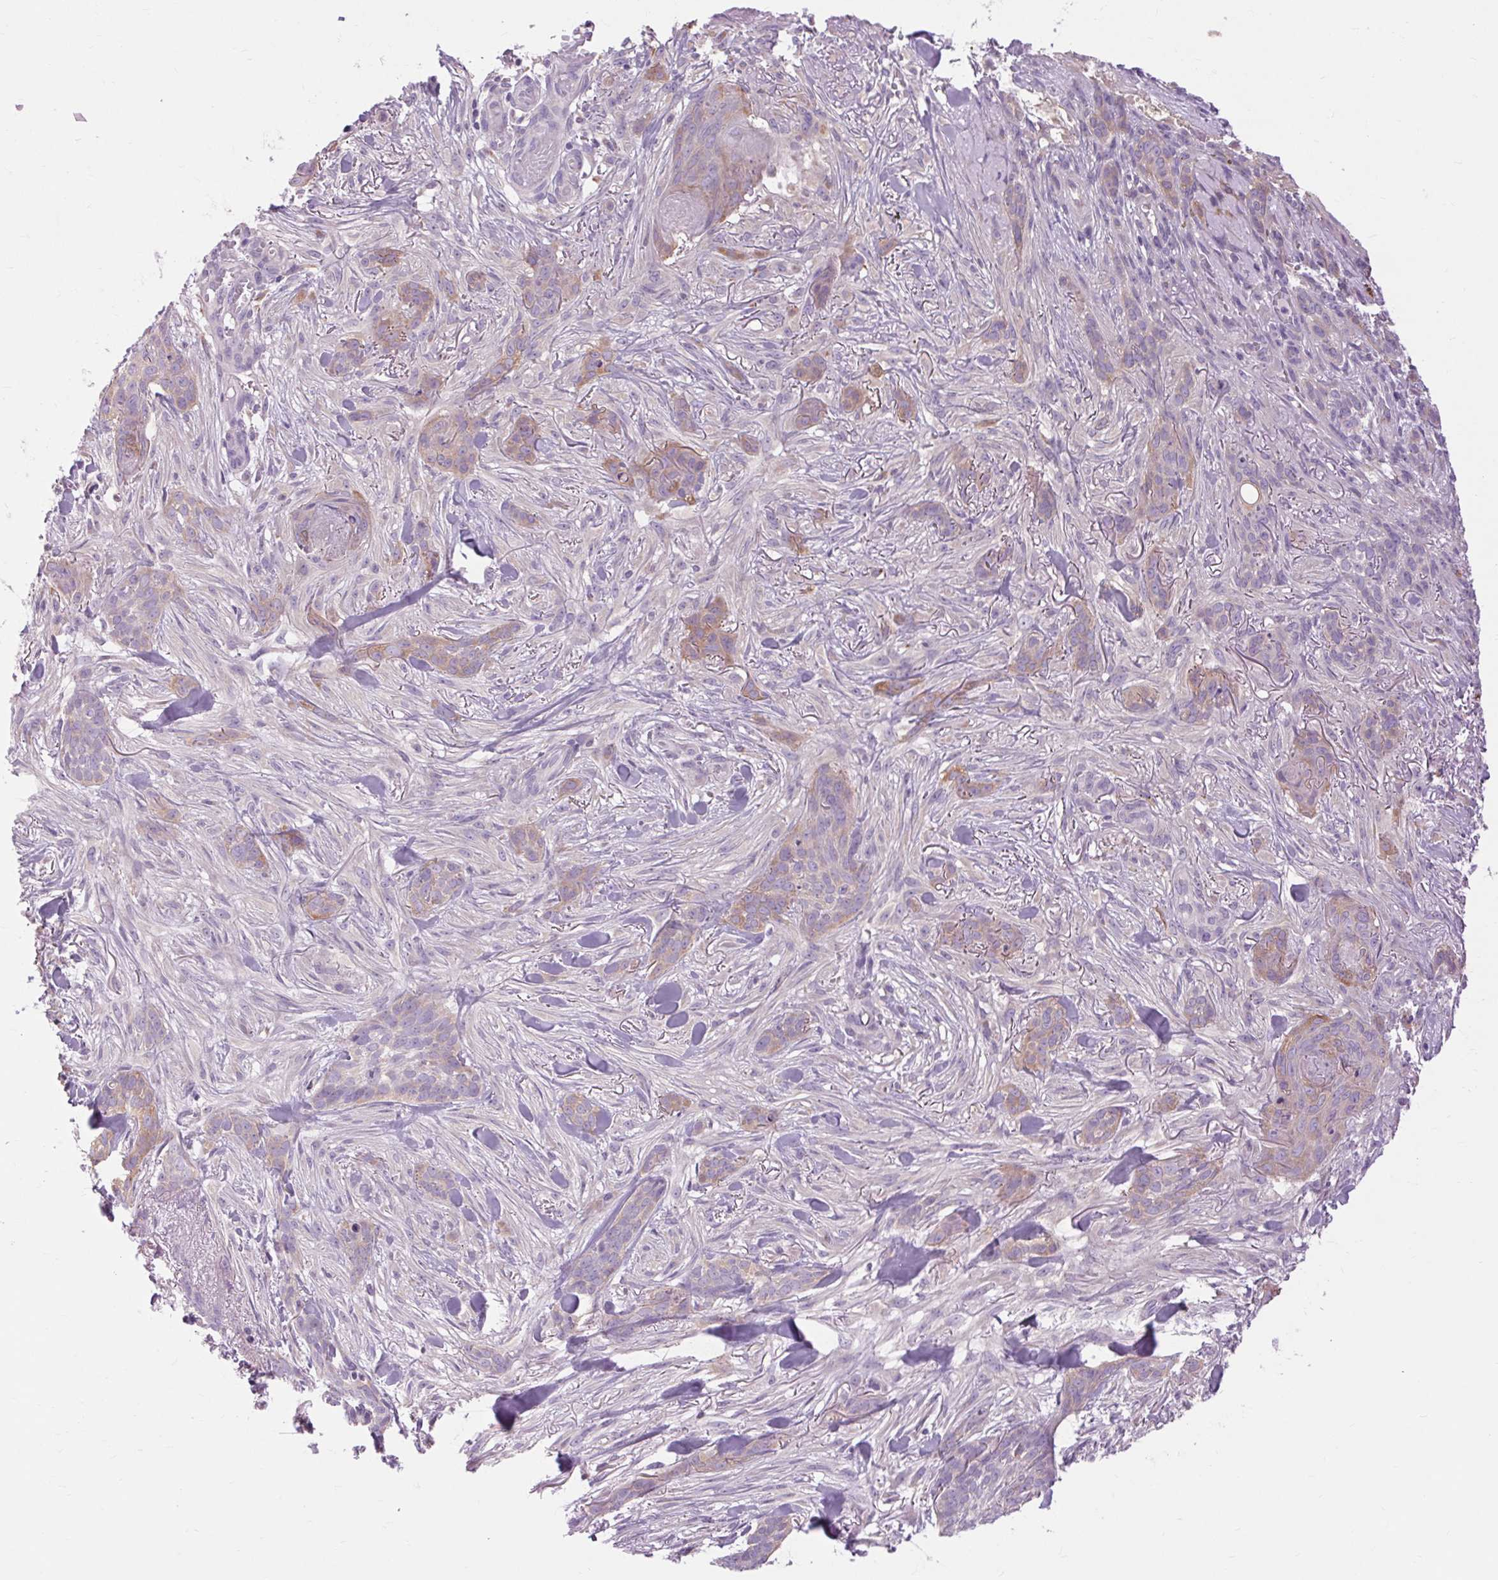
{"staining": {"intensity": "weak", "quantity": "25%-75%", "location": "cytoplasmic/membranous"}, "tissue": "skin cancer", "cell_type": "Tumor cells", "image_type": "cancer", "snomed": [{"axis": "morphology", "description": "Basal cell carcinoma"}, {"axis": "topography", "description": "Skin"}], "caption": "Weak cytoplasmic/membranous staining for a protein is identified in approximately 25%-75% of tumor cells of skin cancer using immunohistochemistry (IHC).", "gene": "SOWAHC", "patient": {"sex": "female", "age": 61}}